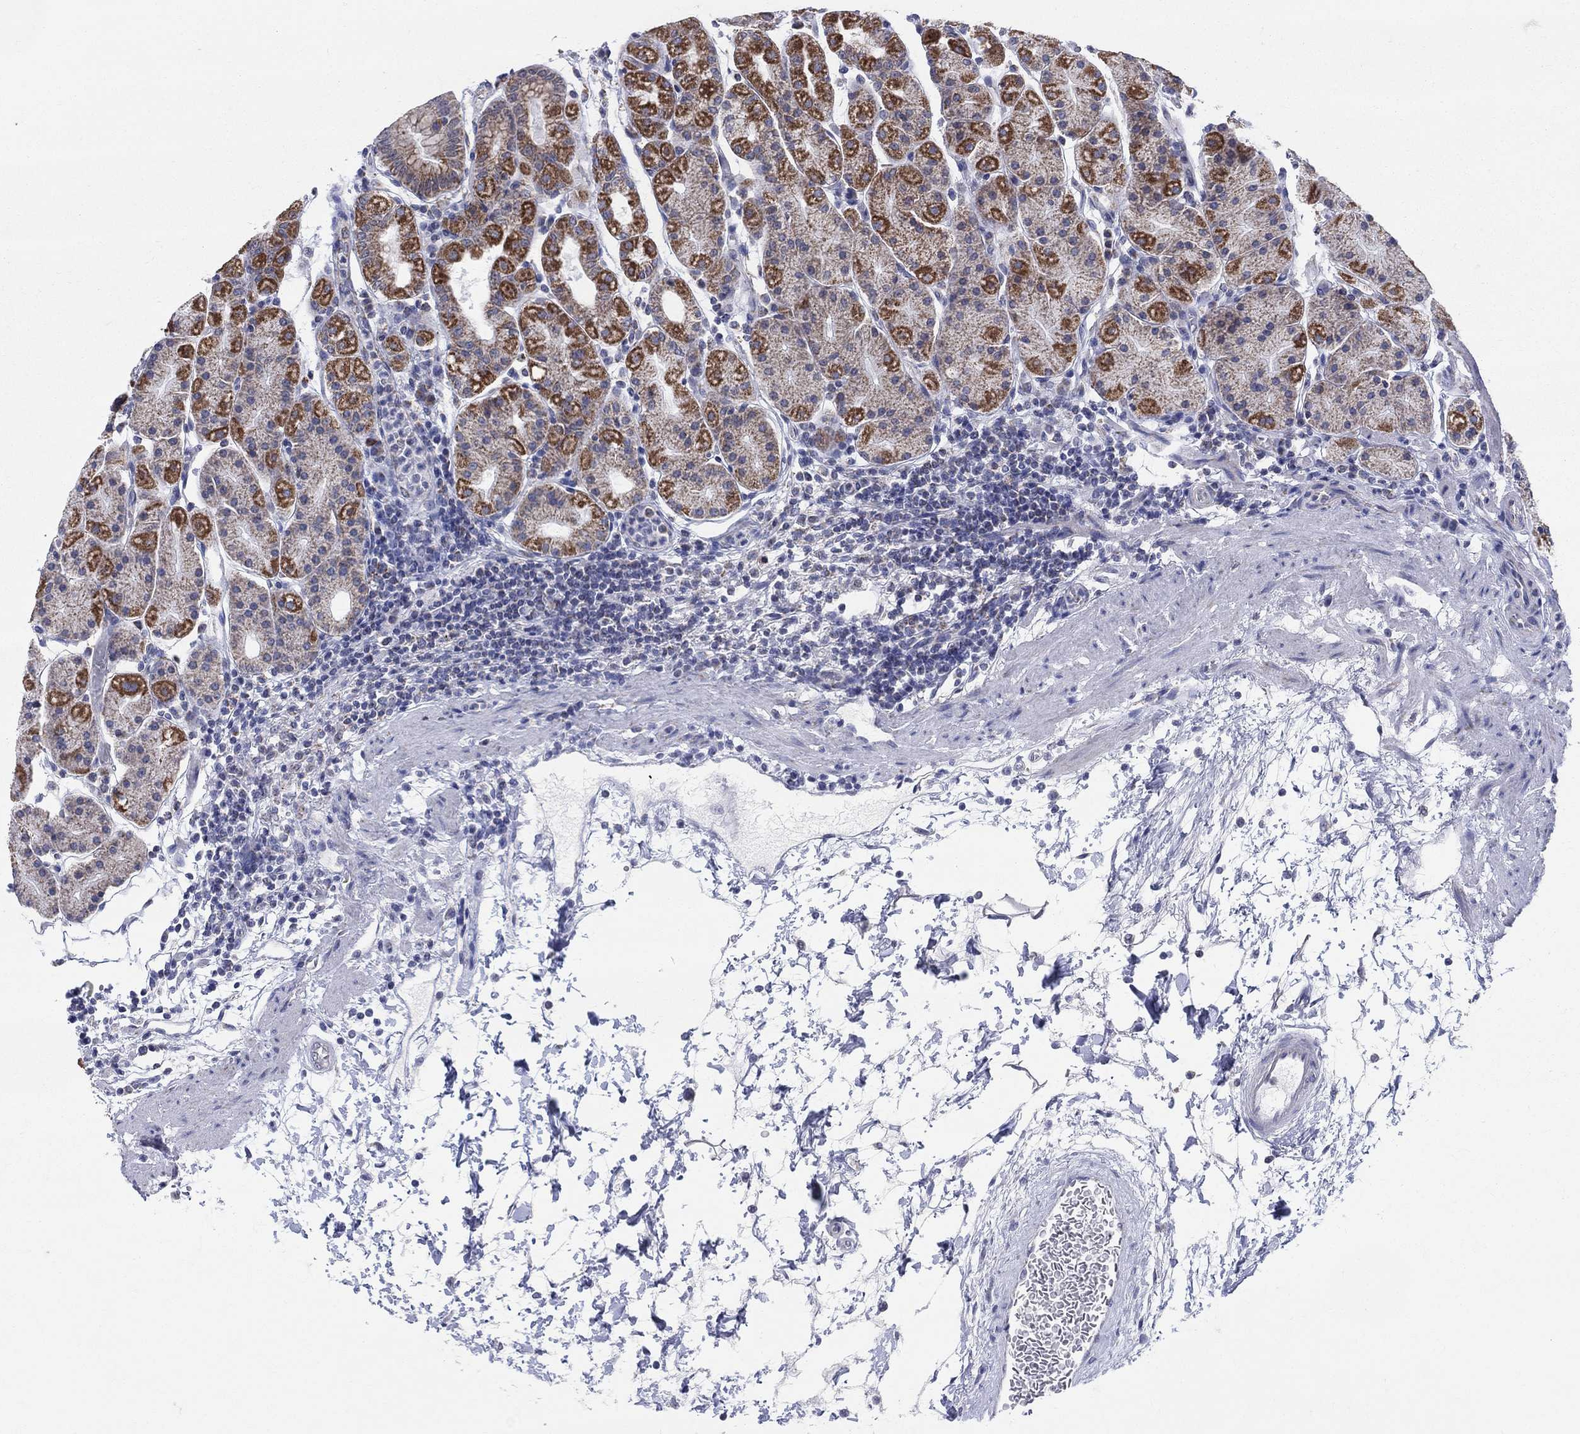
{"staining": {"intensity": "strong", "quantity": "<25%", "location": "cytoplasmic/membranous"}, "tissue": "stomach", "cell_type": "Glandular cells", "image_type": "normal", "snomed": [{"axis": "morphology", "description": "Normal tissue, NOS"}, {"axis": "topography", "description": "Stomach"}], "caption": "DAB immunohistochemical staining of normal human stomach displays strong cytoplasmic/membranous protein staining in approximately <25% of glandular cells. (DAB (3,3'-diaminobenzidine) IHC with brightfield microscopy, high magnification).", "gene": "KISS1R", "patient": {"sex": "male", "age": 54}}